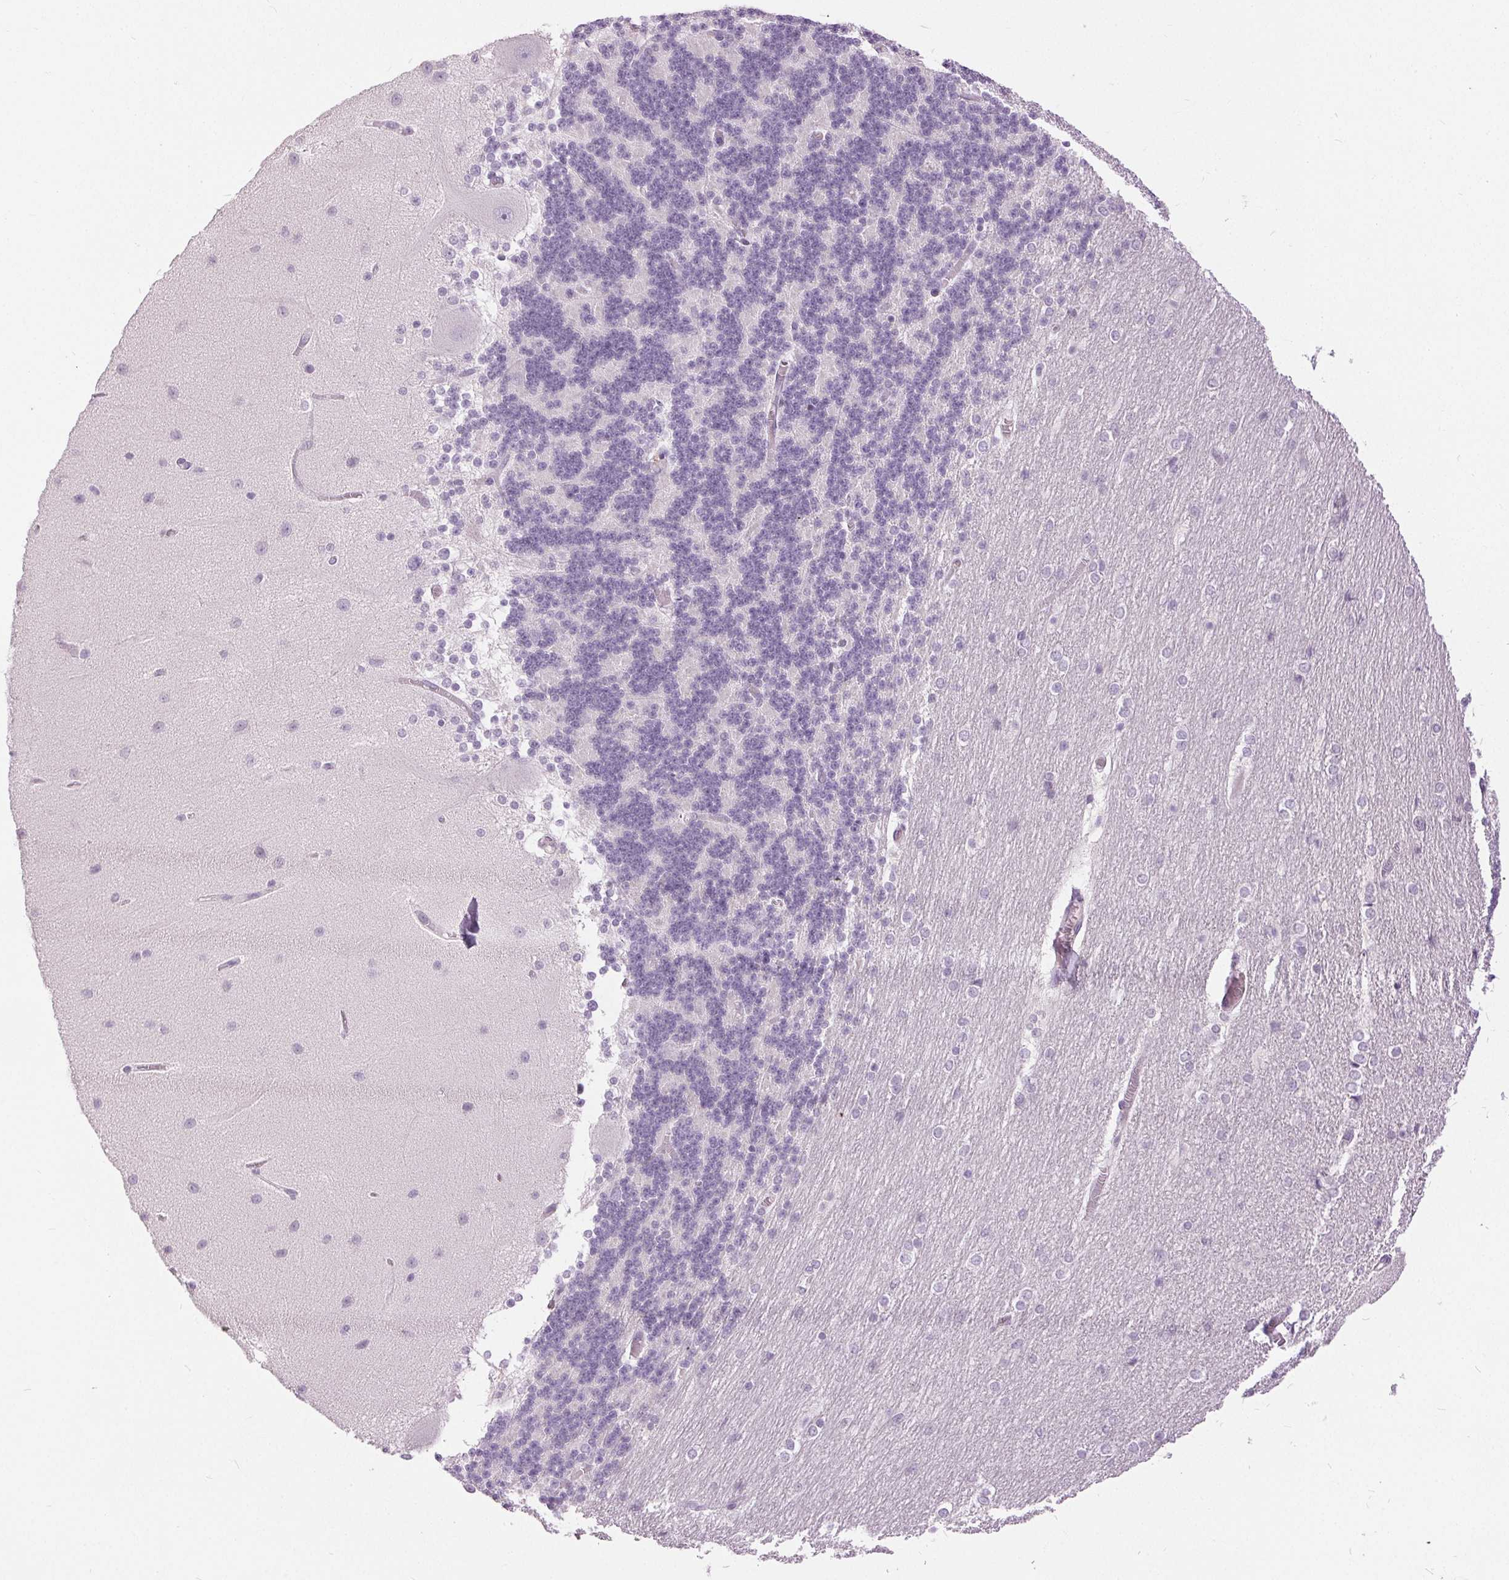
{"staining": {"intensity": "negative", "quantity": "none", "location": "none"}, "tissue": "cerebellum", "cell_type": "Cells in granular layer", "image_type": "normal", "snomed": [{"axis": "morphology", "description": "Normal tissue, NOS"}, {"axis": "topography", "description": "Cerebellum"}], "caption": "High magnification brightfield microscopy of unremarkable cerebellum stained with DAB (brown) and counterstained with hematoxylin (blue): cells in granular layer show no significant positivity.", "gene": "DSG3", "patient": {"sex": "female", "age": 54}}